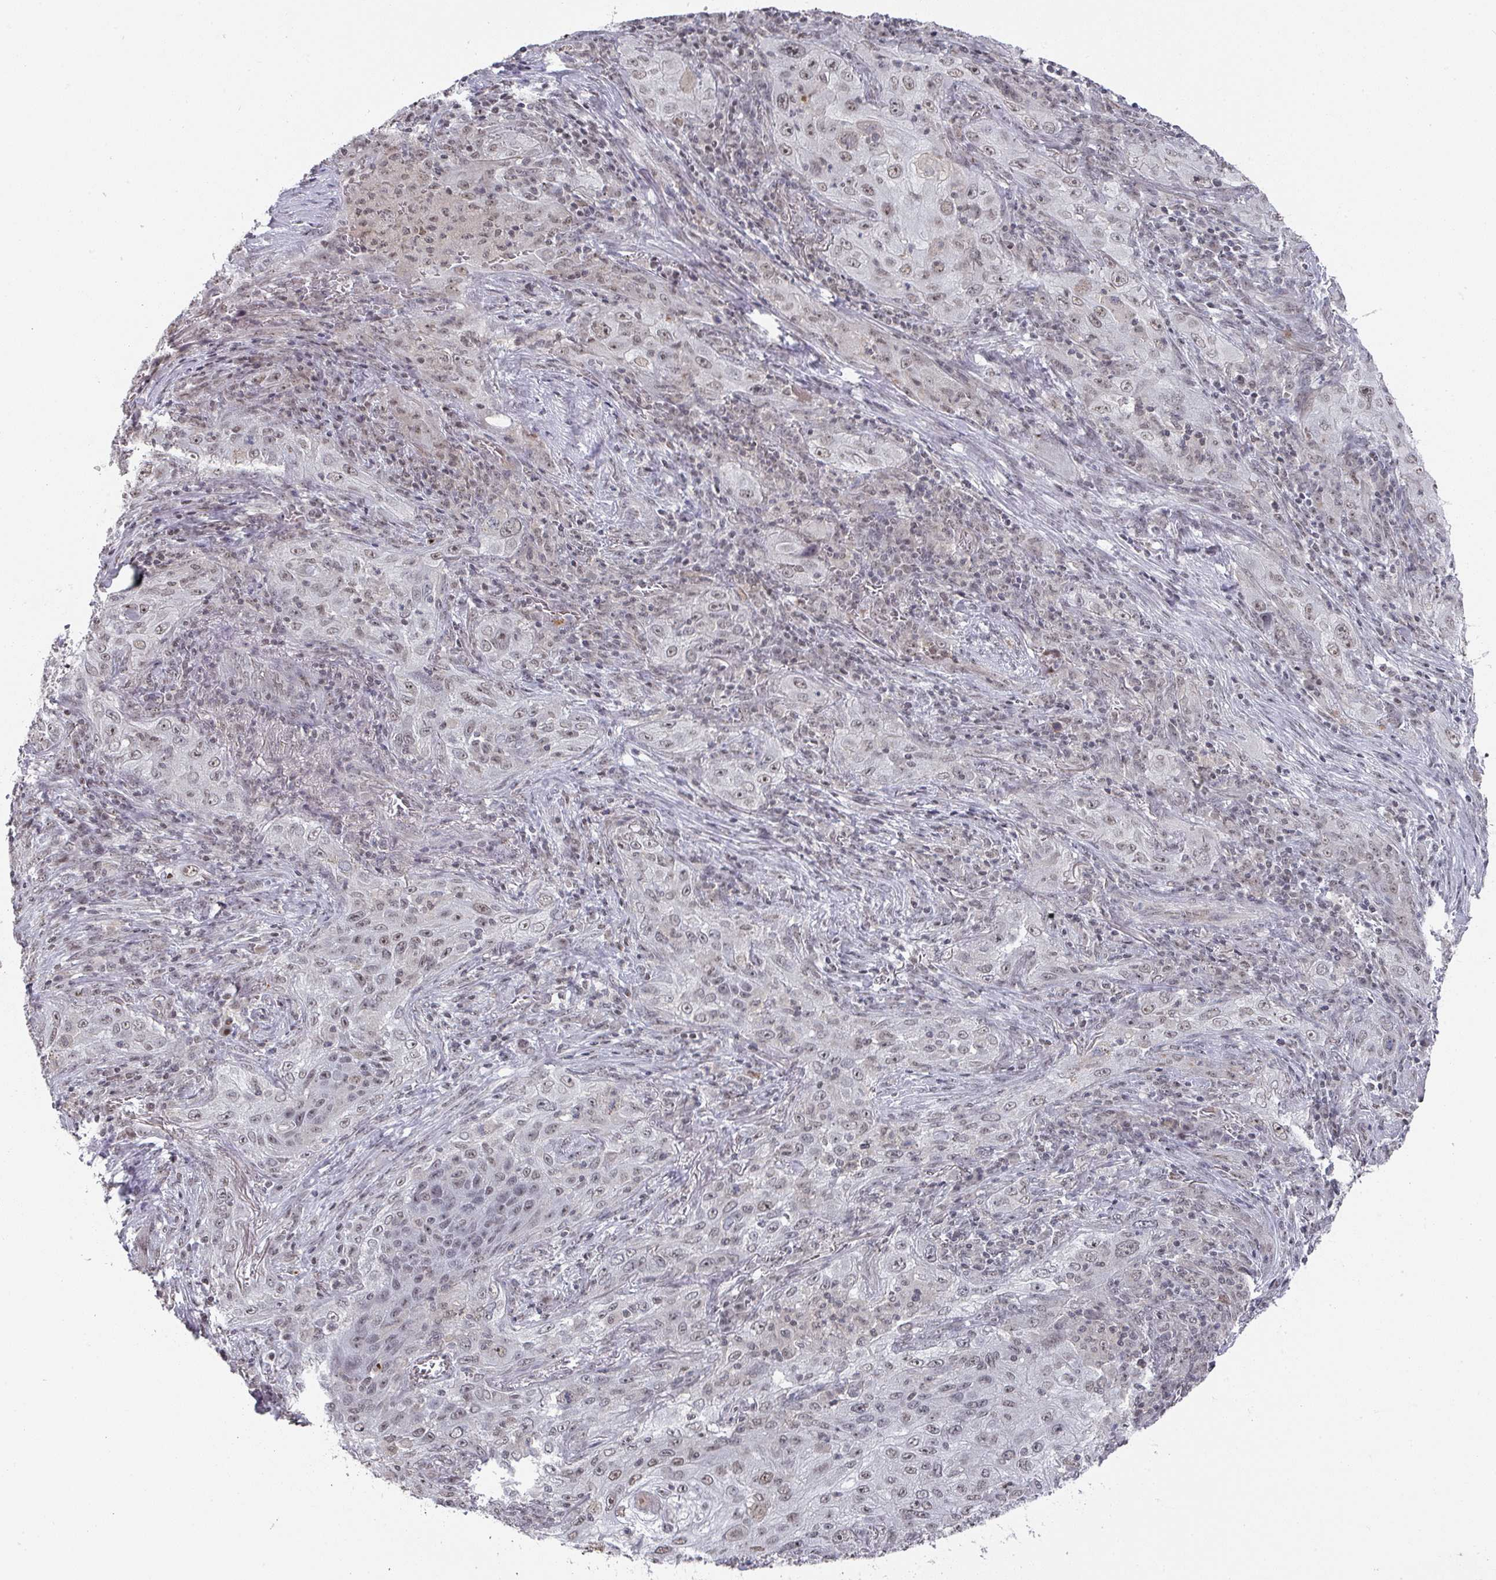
{"staining": {"intensity": "weak", "quantity": "<25%", "location": "nuclear"}, "tissue": "lung cancer", "cell_type": "Tumor cells", "image_type": "cancer", "snomed": [{"axis": "morphology", "description": "Squamous cell carcinoma, NOS"}, {"axis": "topography", "description": "Lung"}], "caption": "Tumor cells show no significant positivity in lung cancer. (DAB (3,3'-diaminobenzidine) immunohistochemistry with hematoxylin counter stain).", "gene": "ZNF654", "patient": {"sex": "female", "age": 69}}